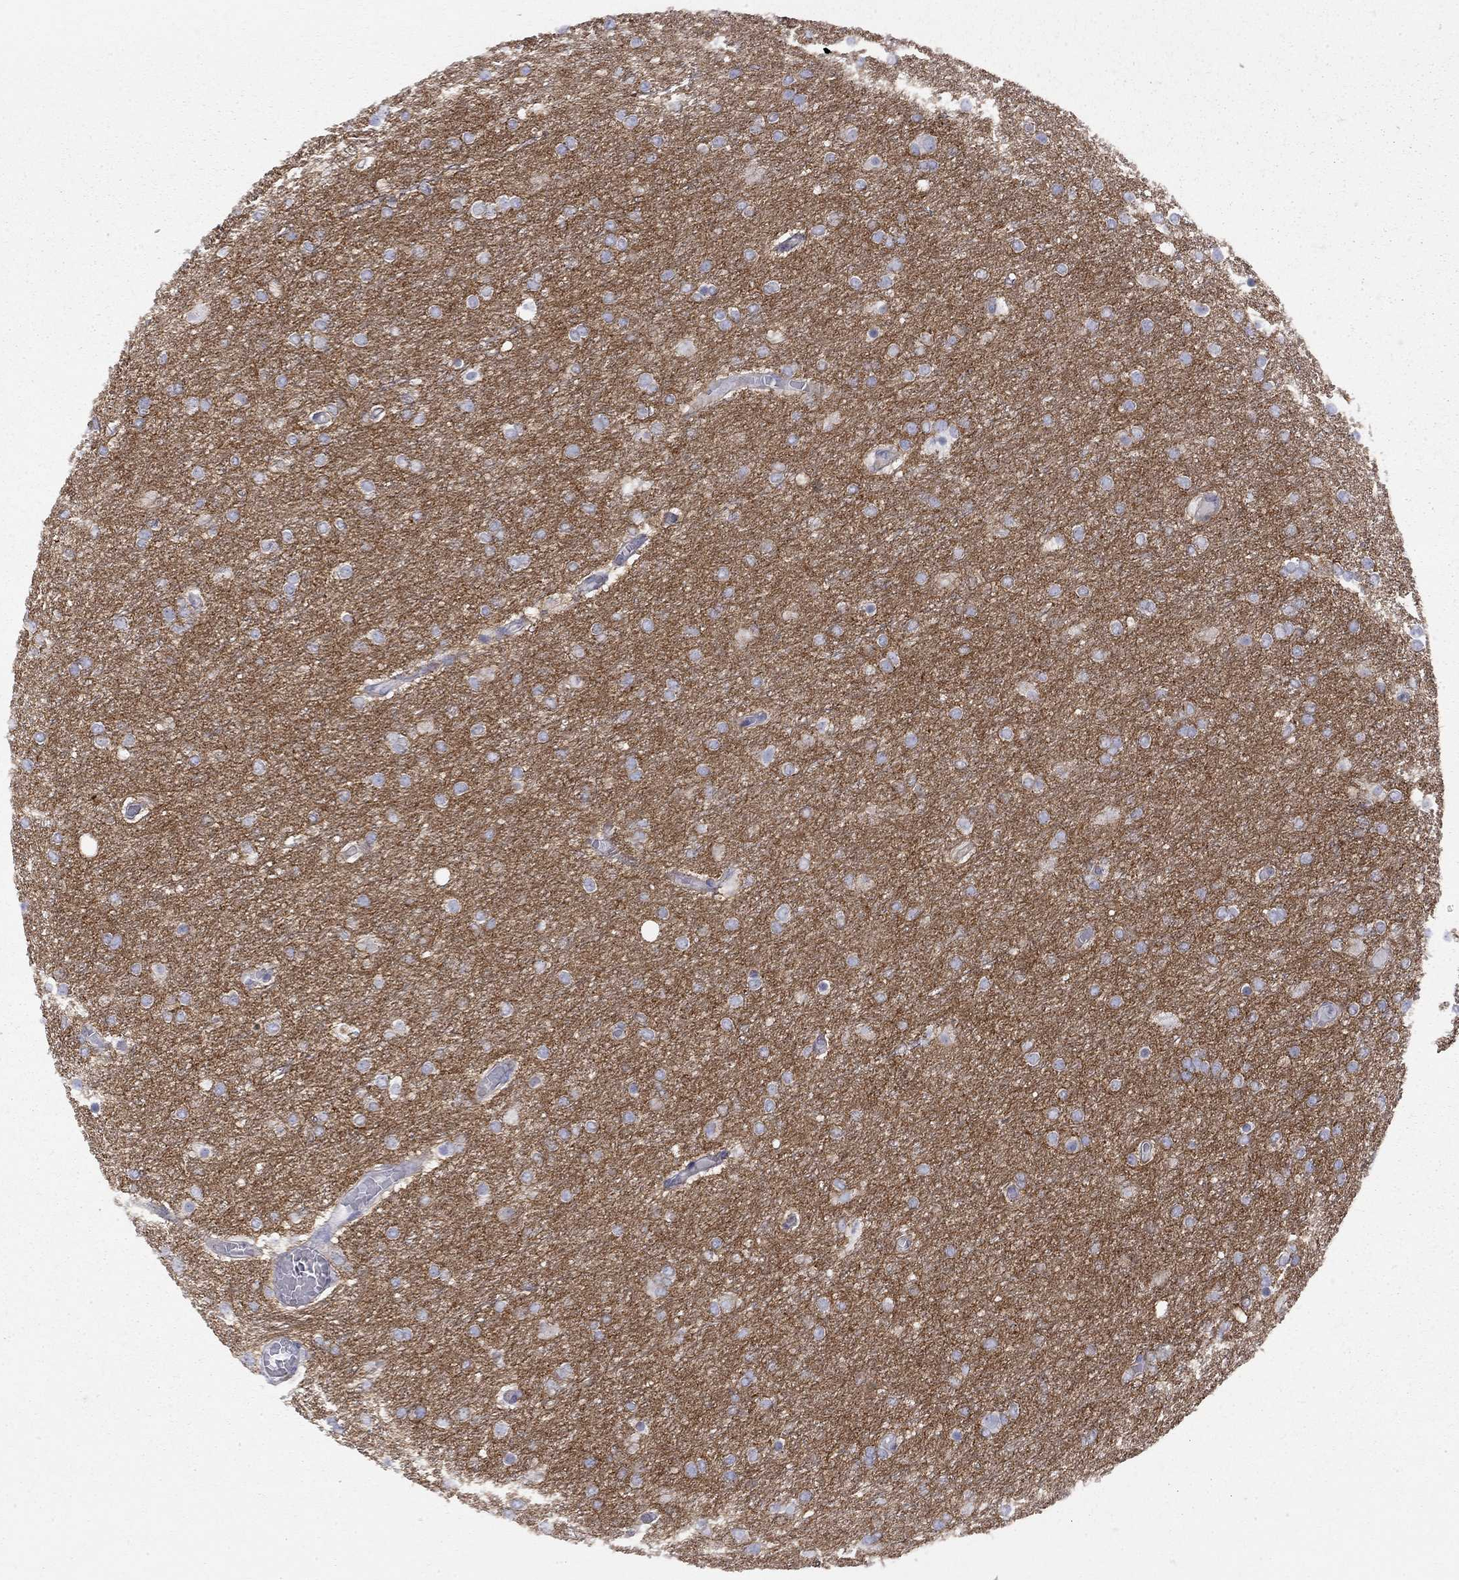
{"staining": {"intensity": "negative", "quantity": "none", "location": "none"}, "tissue": "glioma", "cell_type": "Tumor cells", "image_type": "cancer", "snomed": [{"axis": "morphology", "description": "Glioma, malignant, High grade"}, {"axis": "topography", "description": "Brain"}], "caption": "The micrograph displays no significant expression in tumor cells of malignant glioma (high-grade). (DAB immunohistochemistry (IHC), high magnification).", "gene": "GPRC5B", "patient": {"sex": "female", "age": 61}}